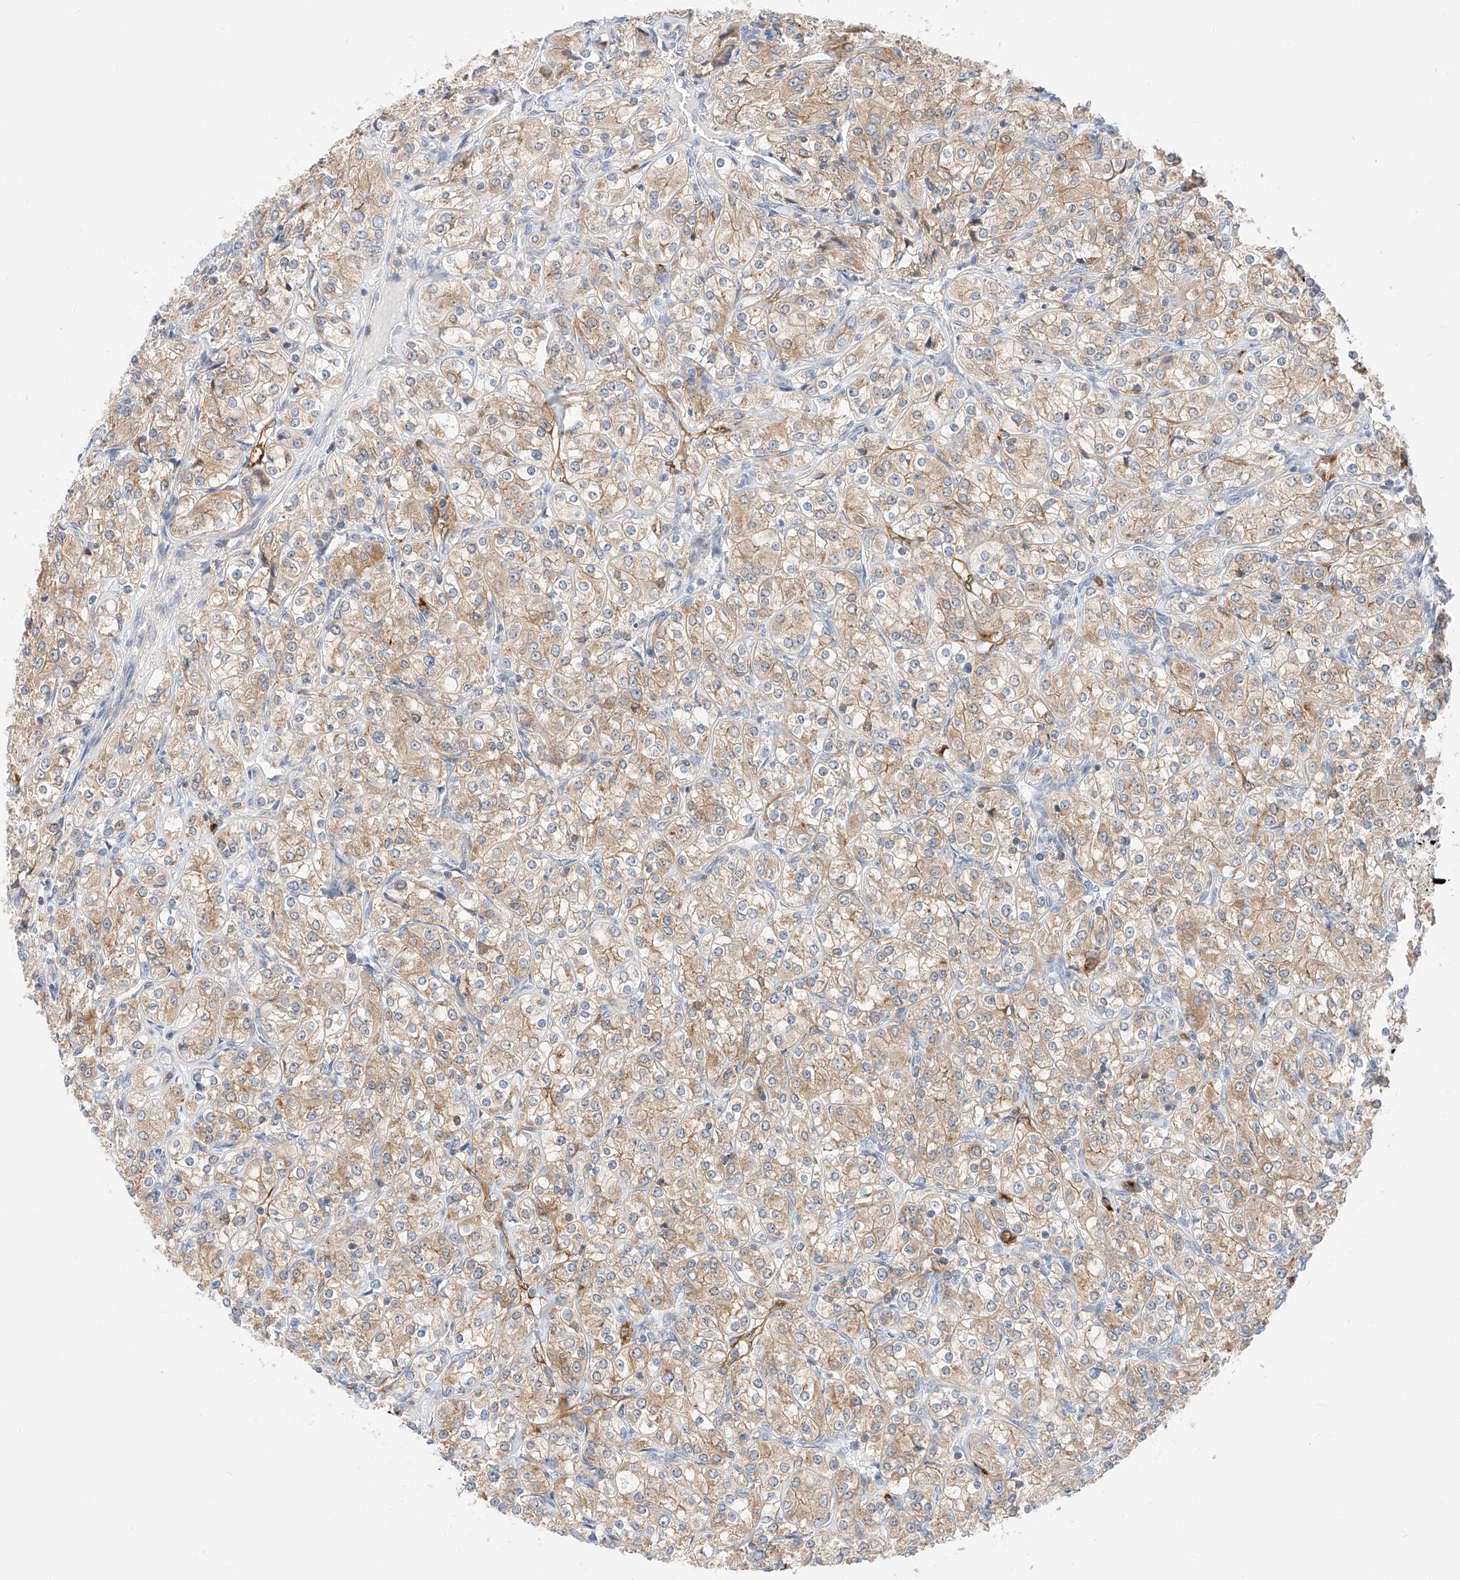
{"staining": {"intensity": "weak", "quantity": ">75%", "location": "cytoplasmic/membranous"}, "tissue": "renal cancer", "cell_type": "Tumor cells", "image_type": "cancer", "snomed": [{"axis": "morphology", "description": "Adenocarcinoma, NOS"}, {"axis": "topography", "description": "Kidney"}], "caption": "Renal adenocarcinoma was stained to show a protein in brown. There is low levels of weak cytoplasmic/membranous staining in approximately >75% of tumor cells. (IHC, brightfield microscopy, high magnification).", "gene": "CARMIL1", "patient": {"sex": "male", "age": 77}}